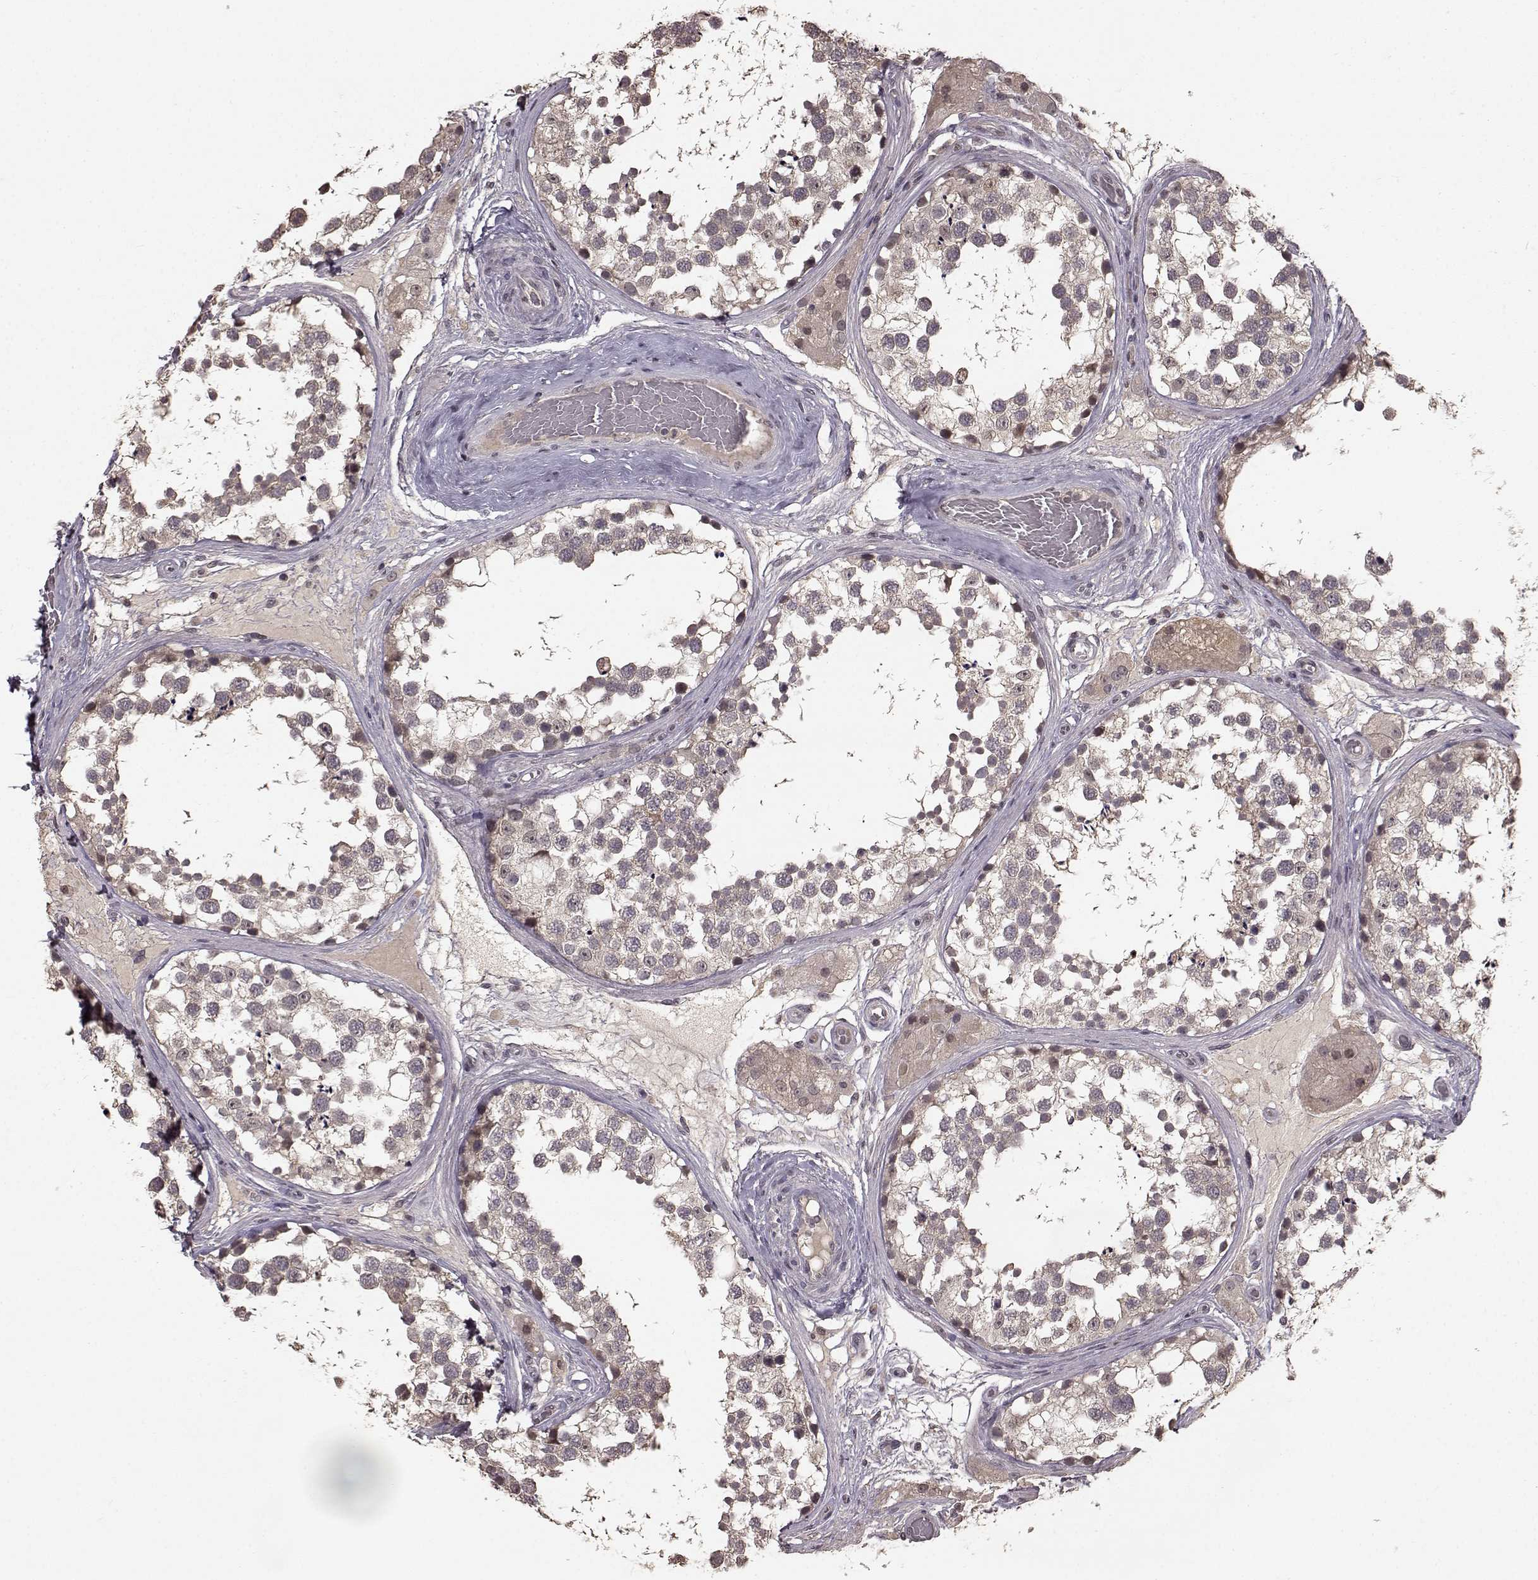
{"staining": {"intensity": "negative", "quantity": "none", "location": "none"}, "tissue": "testis", "cell_type": "Cells in seminiferous ducts", "image_type": "normal", "snomed": [{"axis": "morphology", "description": "Normal tissue, NOS"}, {"axis": "morphology", "description": "Seminoma, NOS"}, {"axis": "topography", "description": "Testis"}], "caption": "IHC of unremarkable human testis shows no positivity in cells in seminiferous ducts. Nuclei are stained in blue.", "gene": "NTRK2", "patient": {"sex": "male", "age": 65}}